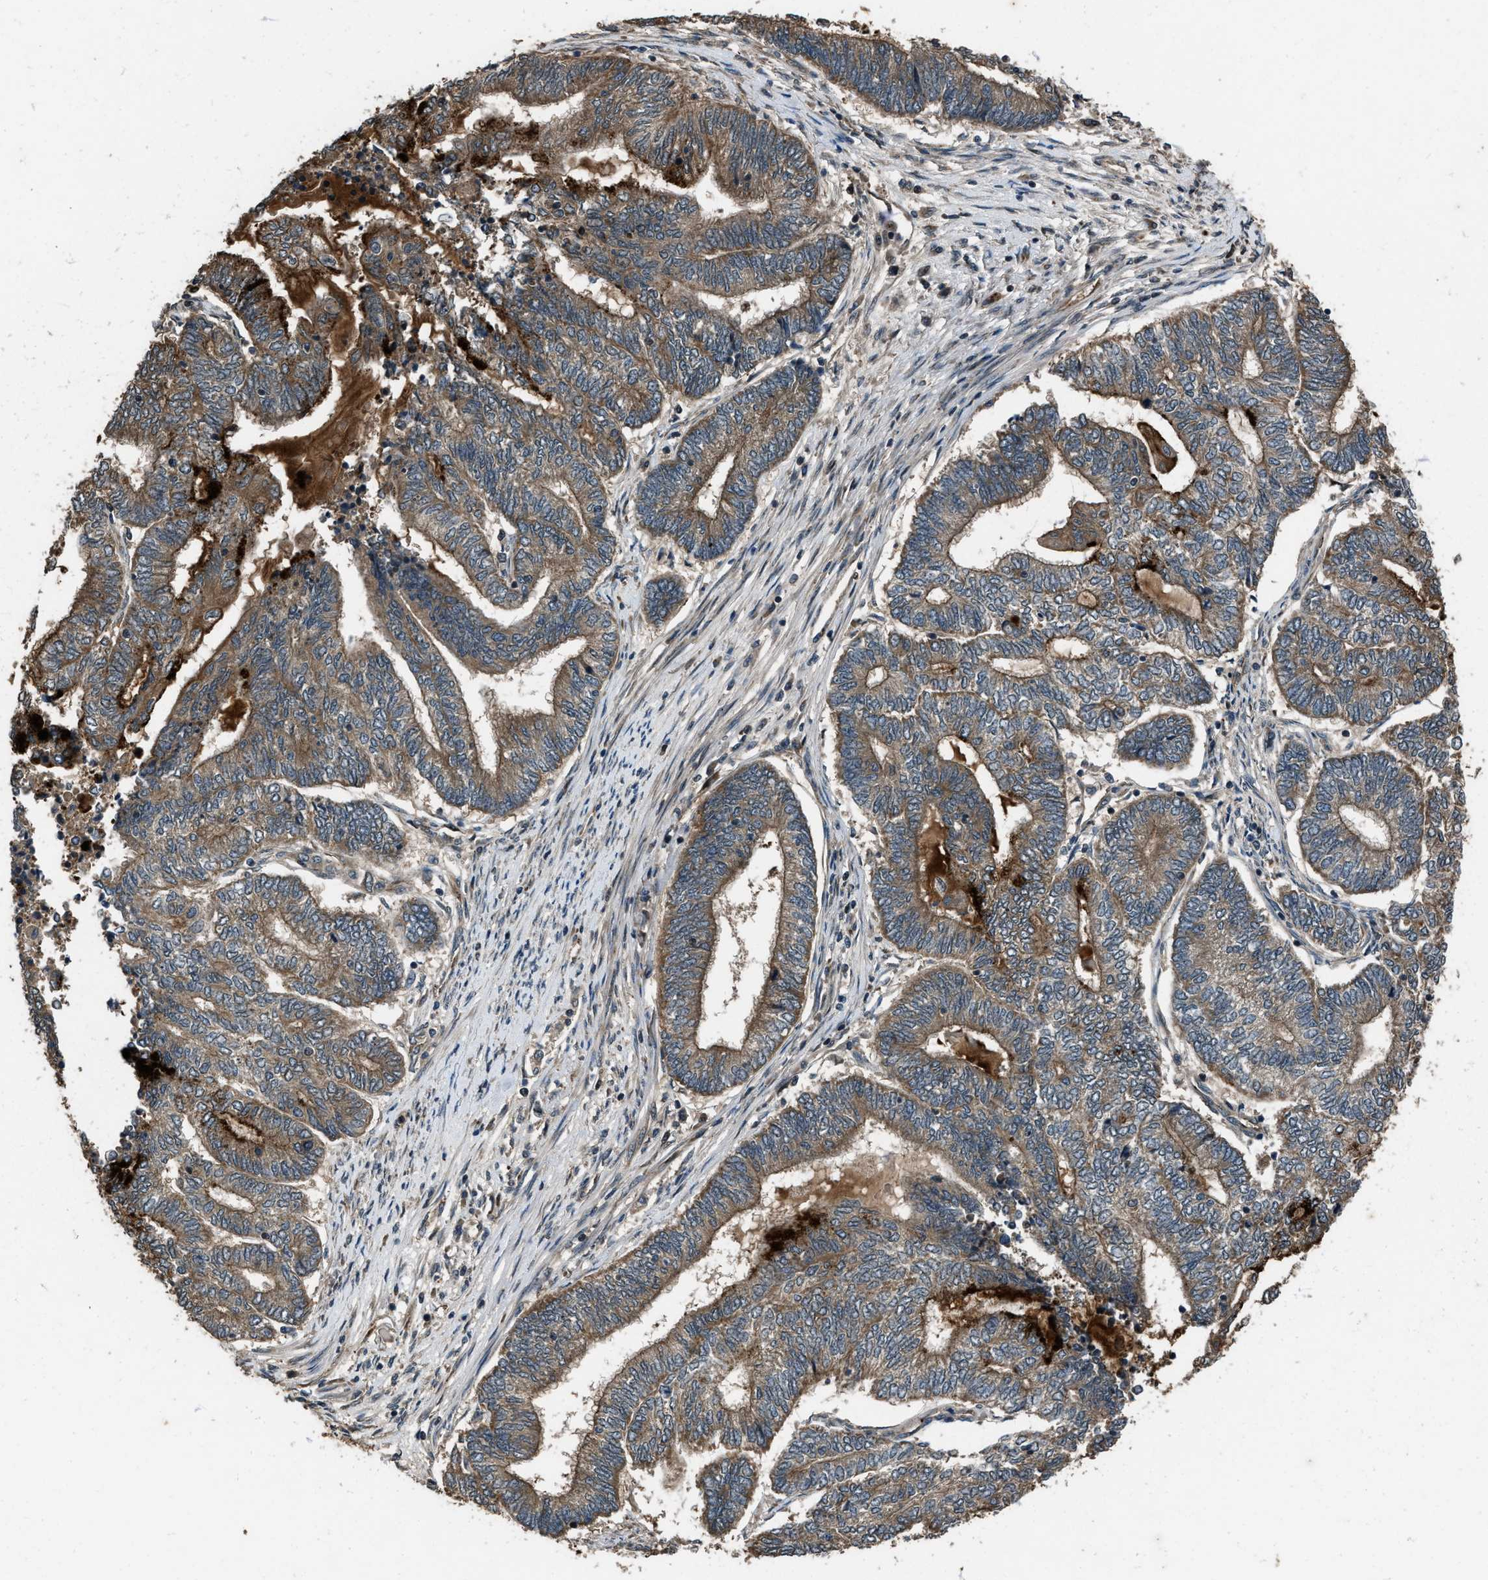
{"staining": {"intensity": "moderate", "quantity": ">75%", "location": "cytoplasmic/membranous"}, "tissue": "endometrial cancer", "cell_type": "Tumor cells", "image_type": "cancer", "snomed": [{"axis": "morphology", "description": "Adenocarcinoma, NOS"}, {"axis": "topography", "description": "Uterus"}, {"axis": "topography", "description": "Endometrium"}], "caption": "This is a micrograph of IHC staining of endometrial cancer, which shows moderate expression in the cytoplasmic/membranous of tumor cells.", "gene": "IRAK4", "patient": {"sex": "female", "age": 70}}